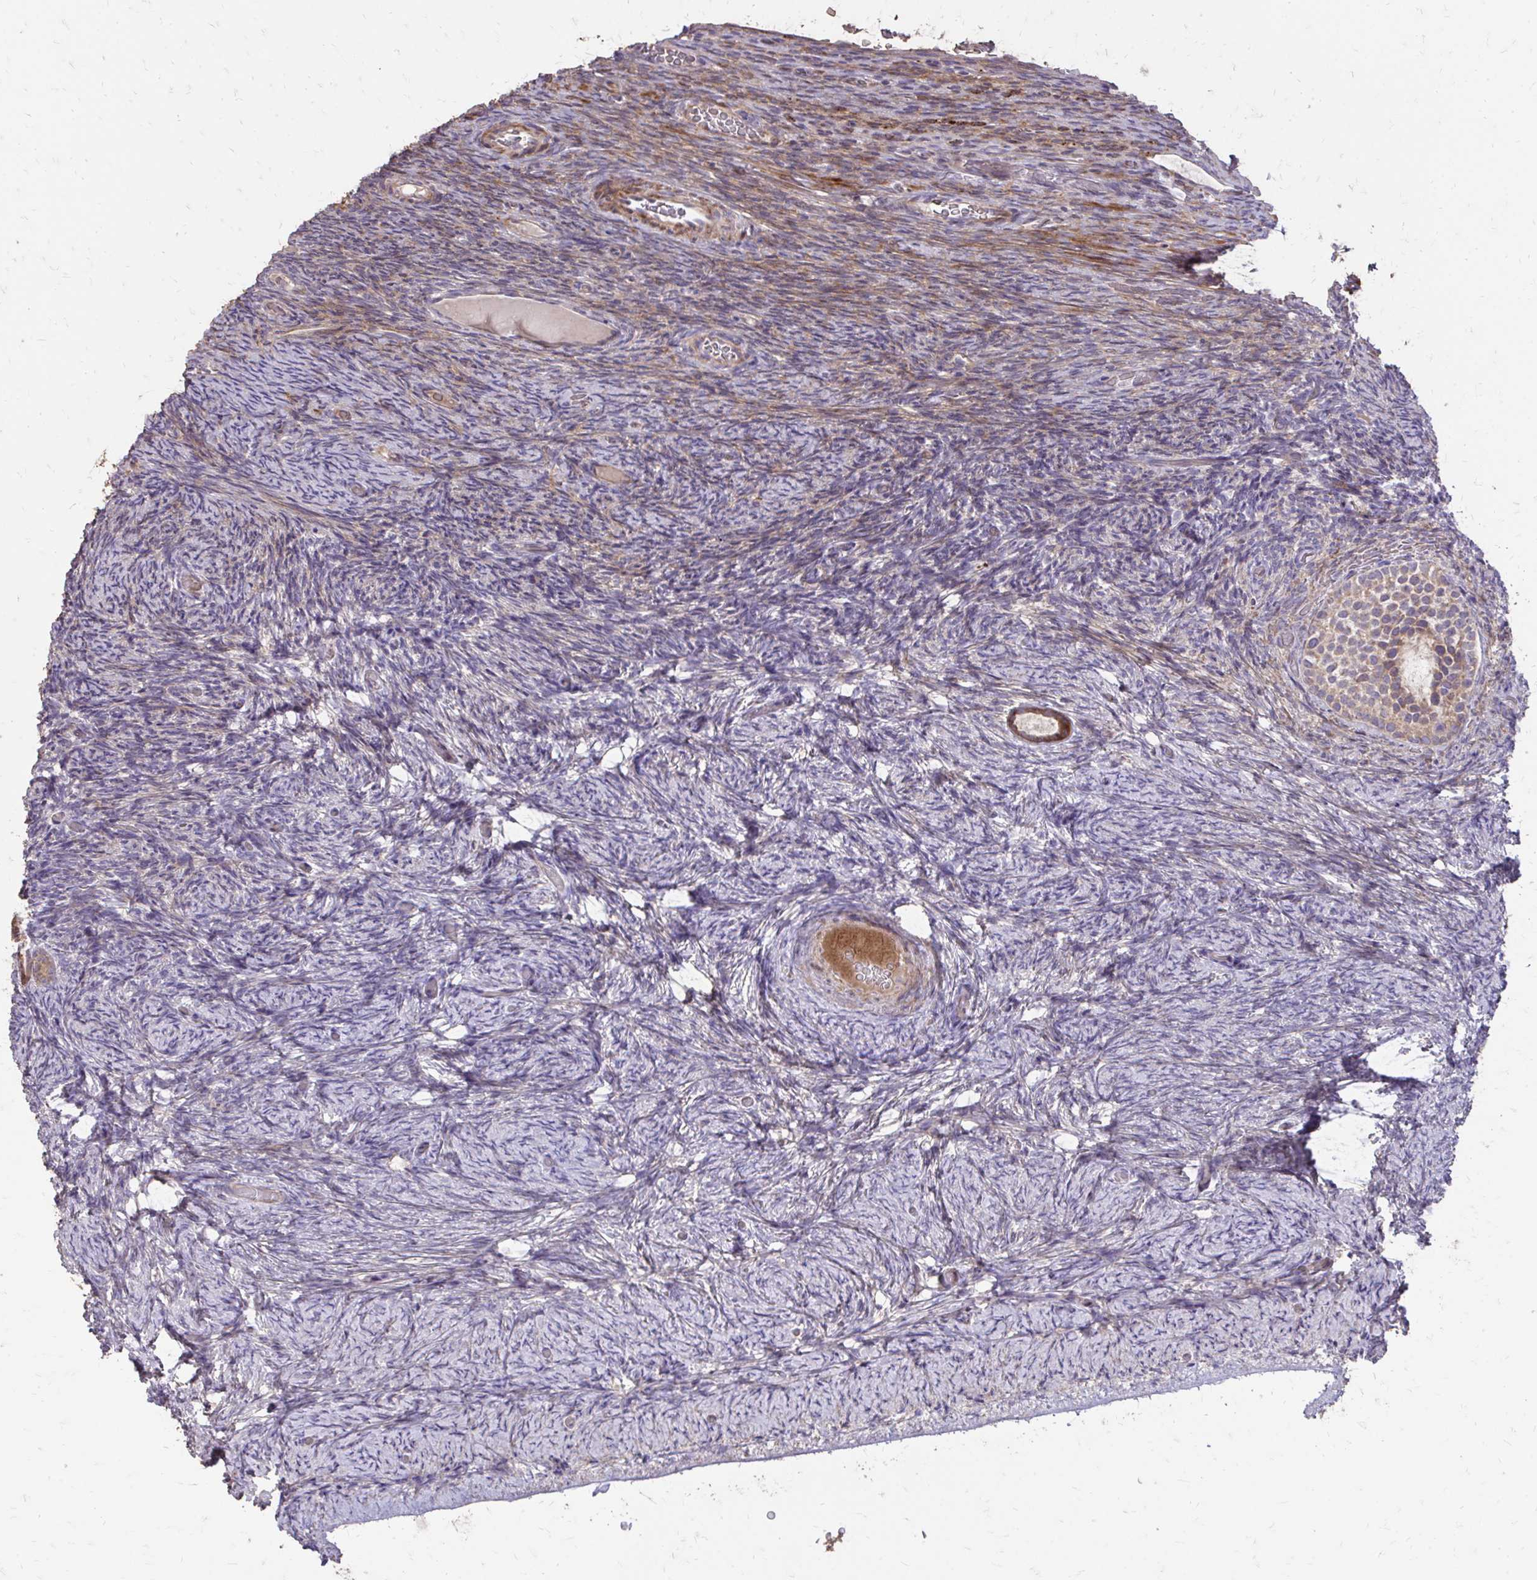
{"staining": {"intensity": "moderate", "quantity": ">75%", "location": "cytoplasmic/membranous"}, "tissue": "ovary", "cell_type": "Follicle cells", "image_type": "normal", "snomed": [{"axis": "morphology", "description": "Normal tissue, NOS"}, {"axis": "topography", "description": "Ovary"}], "caption": "A photomicrograph of human ovary stained for a protein reveals moderate cytoplasmic/membranous brown staining in follicle cells. (DAB (3,3'-diaminobenzidine) = brown stain, brightfield microscopy at high magnification).", "gene": "MYORG", "patient": {"sex": "female", "age": 34}}